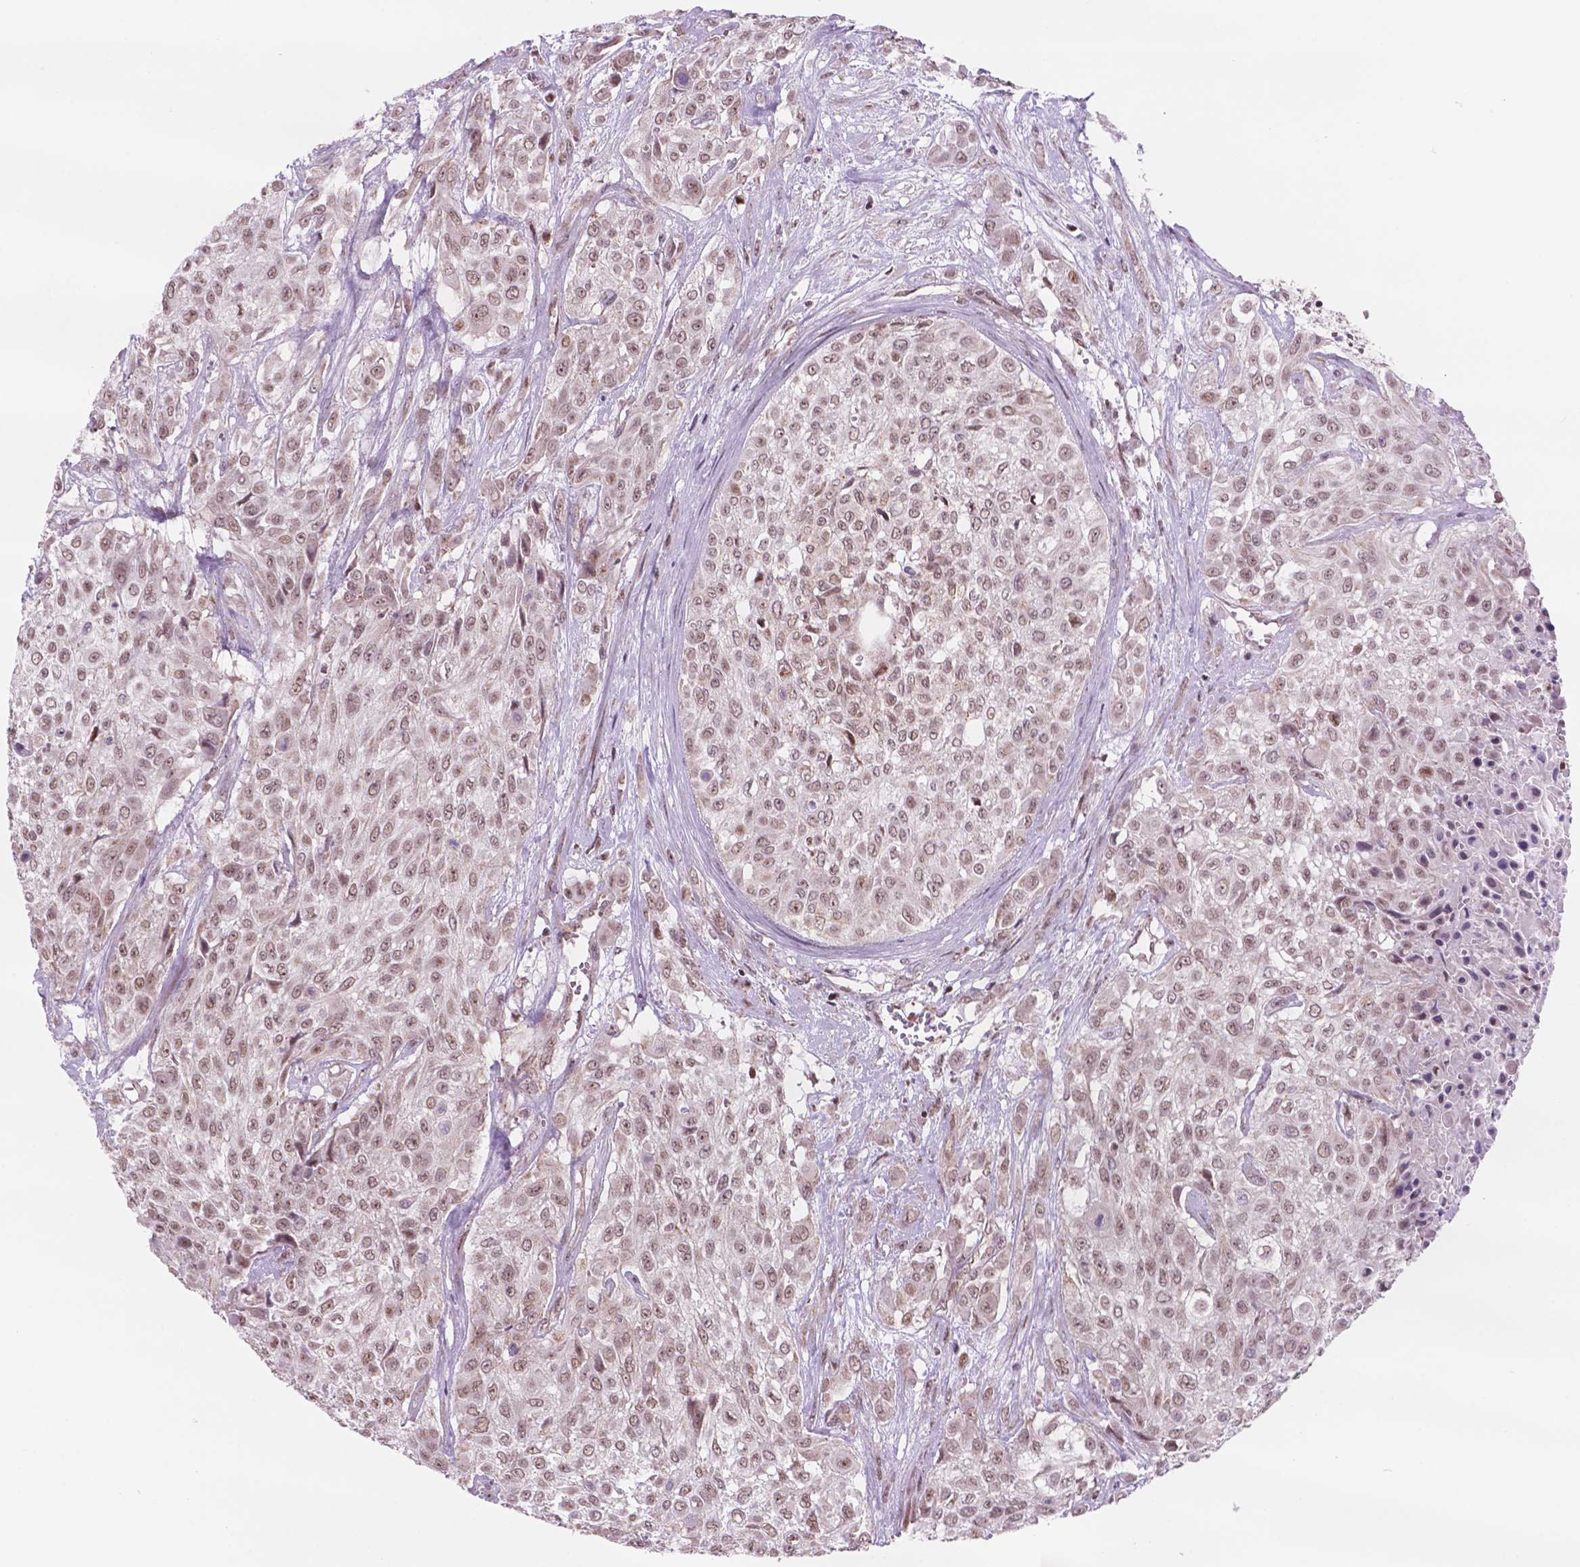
{"staining": {"intensity": "weak", "quantity": ">75%", "location": "nuclear"}, "tissue": "urothelial cancer", "cell_type": "Tumor cells", "image_type": "cancer", "snomed": [{"axis": "morphology", "description": "Urothelial carcinoma, High grade"}, {"axis": "topography", "description": "Urinary bladder"}], "caption": "Tumor cells demonstrate low levels of weak nuclear expression in about >75% of cells in urothelial cancer.", "gene": "NDUFA10", "patient": {"sex": "male", "age": 57}}